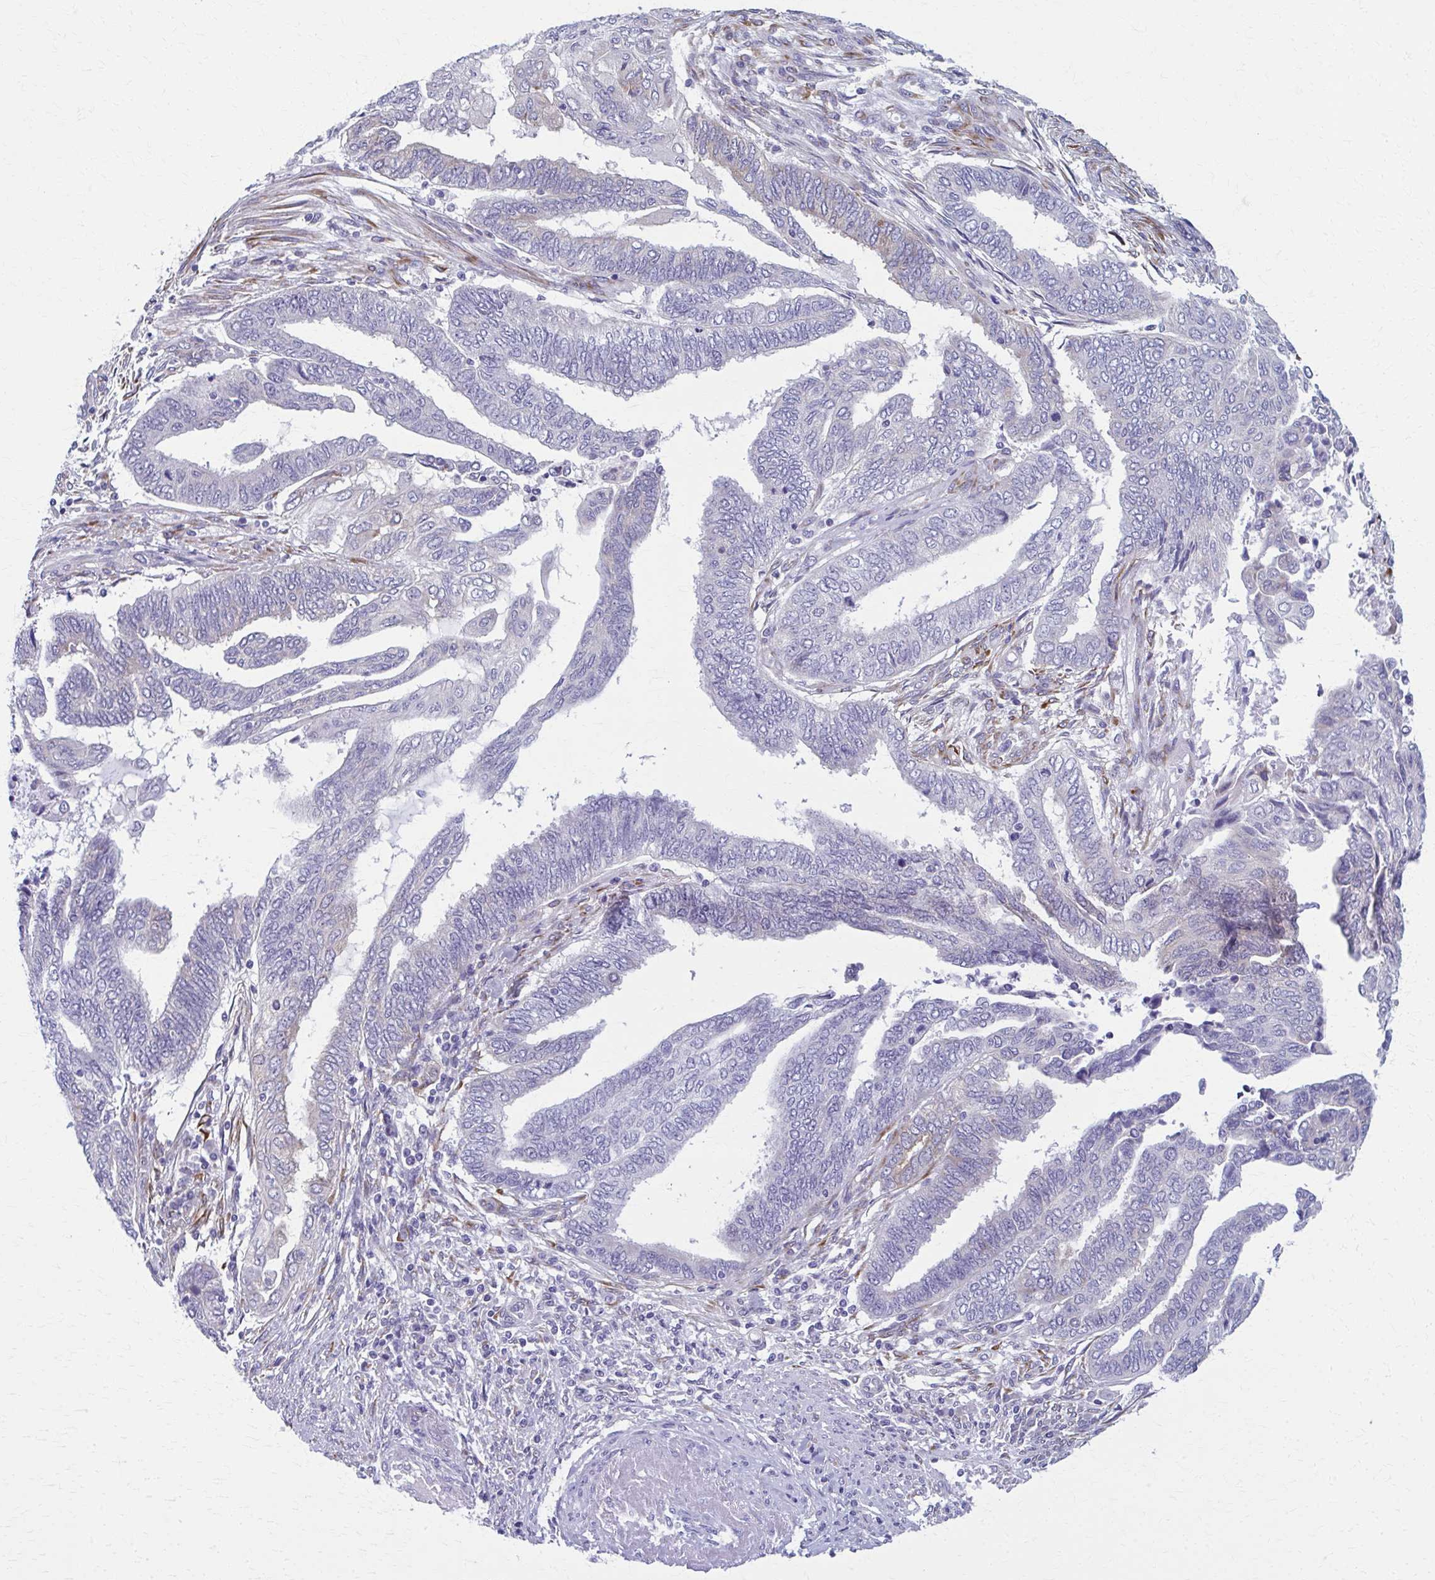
{"staining": {"intensity": "negative", "quantity": "none", "location": "none"}, "tissue": "endometrial cancer", "cell_type": "Tumor cells", "image_type": "cancer", "snomed": [{"axis": "morphology", "description": "Adenocarcinoma, NOS"}, {"axis": "topography", "description": "Uterus"}, {"axis": "topography", "description": "Endometrium"}], "caption": "Endometrial cancer (adenocarcinoma) stained for a protein using immunohistochemistry shows no expression tumor cells.", "gene": "SPATS2L", "patient": {"sex": "female", "age": 70}}